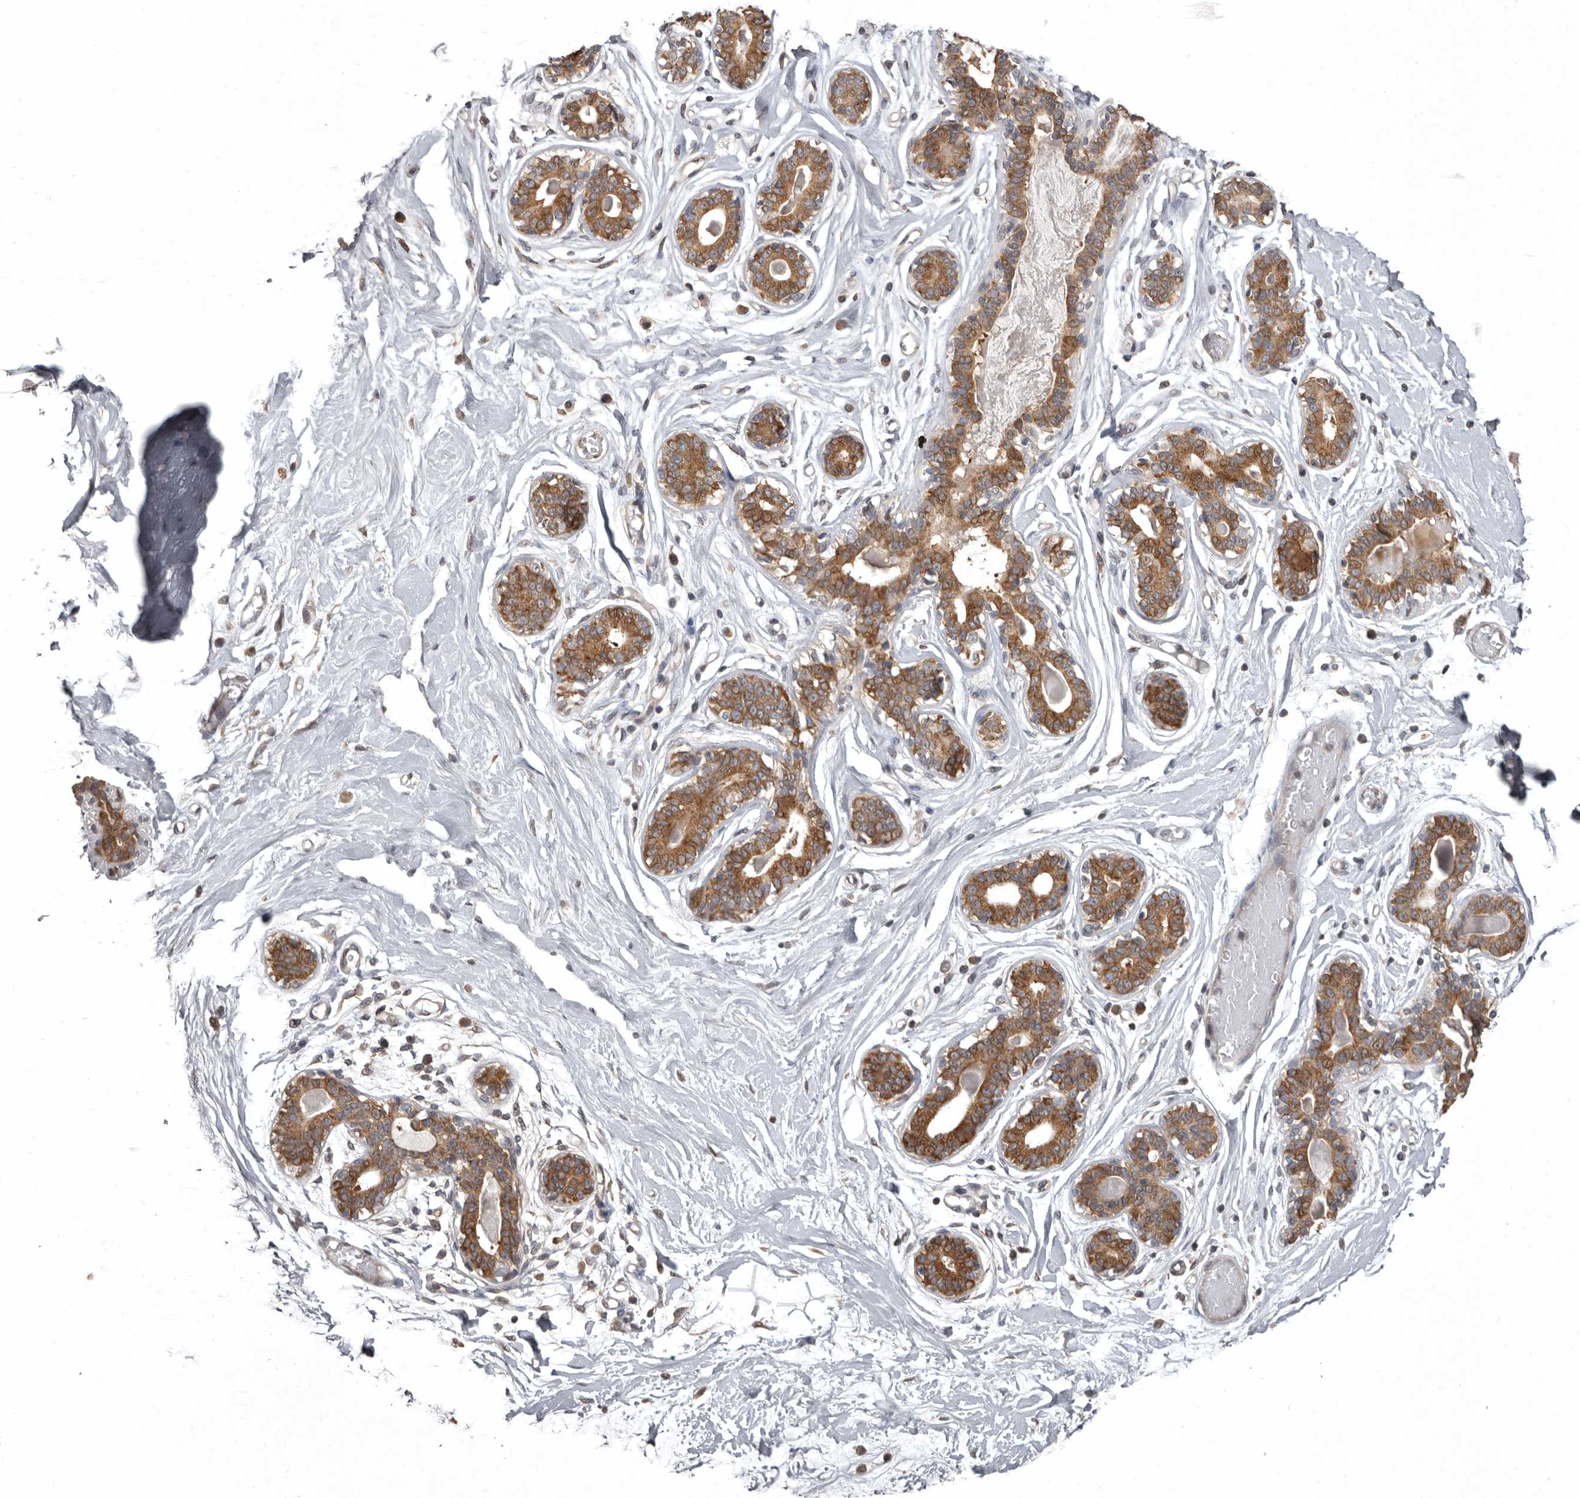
{"staining": {"intensity": "negative", "quantity": "none", "location": "none"}, "tissue": "breast", "cell_type": "Adipocytes", "image_type": "normal", "snomed": [{"axis": "morphology", "description": "Normal tissue, NOS"}, {"axis": "topography", "description": "Breast"}], "caption": "Immunohistochemistry of benign breast shows no staining in adipocytes.", "gene": "DARS1", "patient": {"sex": "female", "age": 45}}